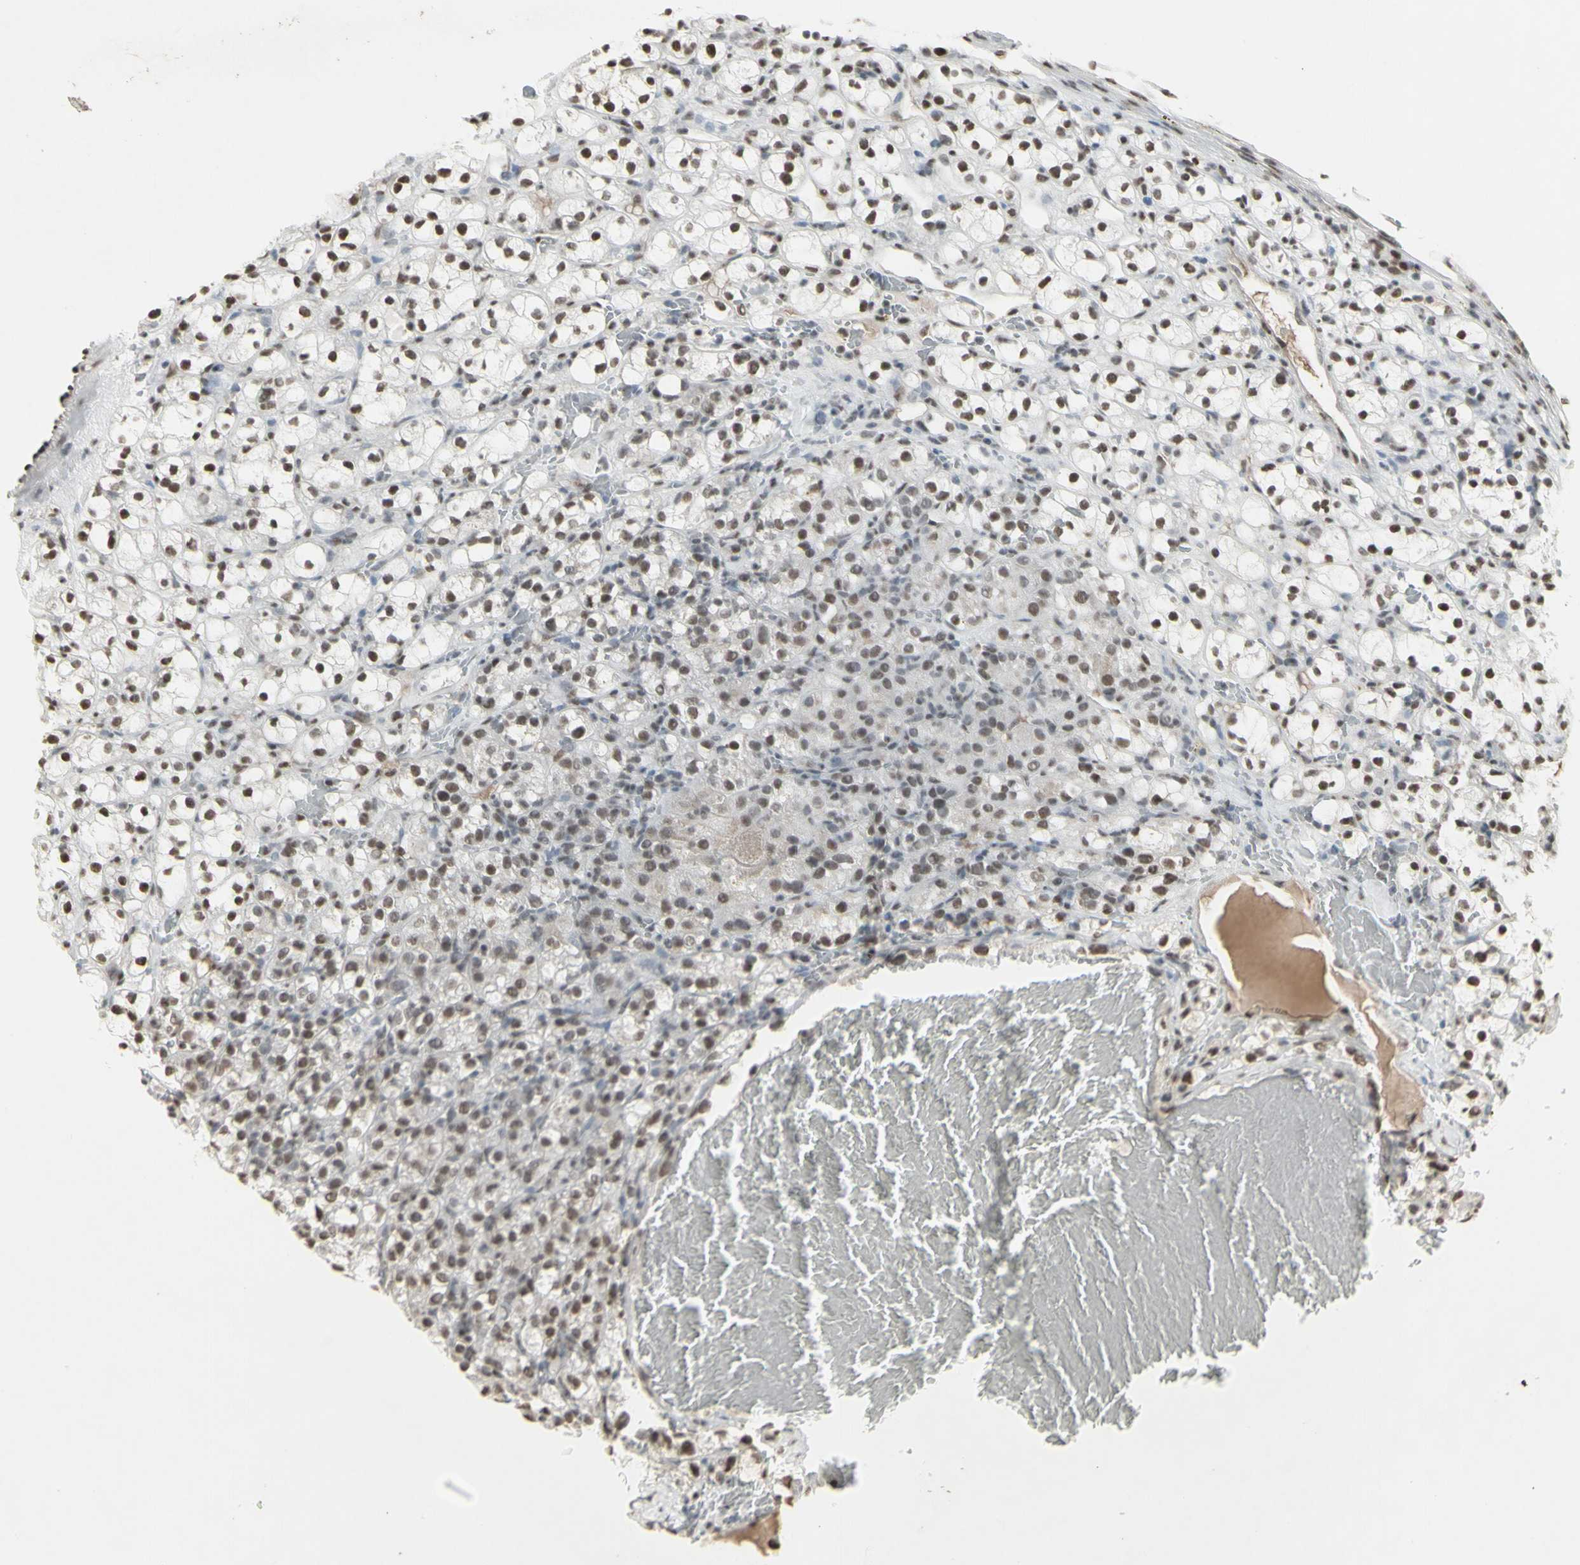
{"staining": {"intensity": "moderate", "quantity": ">75%", "location": "nuclear"}, "tissue": "renal cancer", "cell_type": "Tumor cells", "image_type": "cancer", "snomed": [{"axis": "morphology", "description": "Adenocarcinoma, NOS"}, {"axis": "topography", "description": "Kidney"}], "caption": "Immunohistochemical staining of renal cancer displays medium levels of moderate nuclear positivity in approximately >75% of tumor cells.", "gene": "TRIM28", "patient": {"sex": "male", "age": 61}}